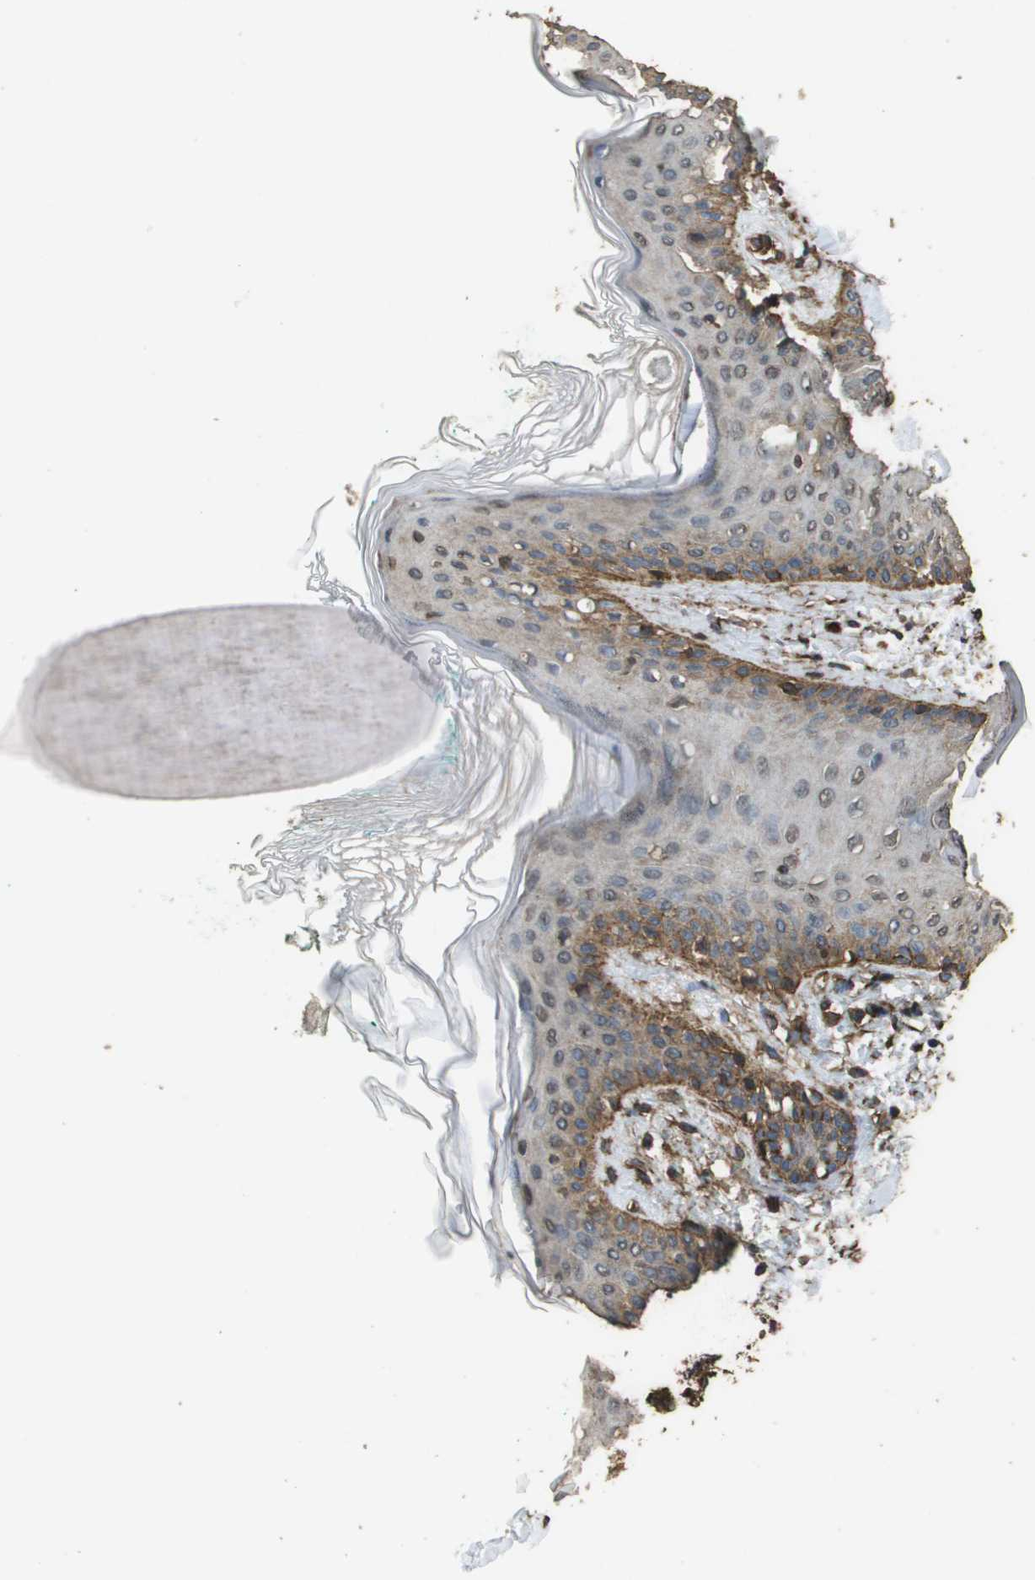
{"staining": {"intensity": "moderate", "quantity": ">75%", "location": "cytoplasmic/membranous"}, "tissue": "skin", "cell_type": "Fibroblasts", "image_type": "normal", "snomed": [{"axis": "morphology", "description": "Normal tissue, NOS"}, {"axis": "topography", "description": "Skin"}], "caption": "Protein staining exhibits moderate cytoplasmic/membranous staining in approximately >75% of fibroblasts in unremarkable skin.", "gene": "AAMP", "patient": {"sex": "male", "age": 16}}